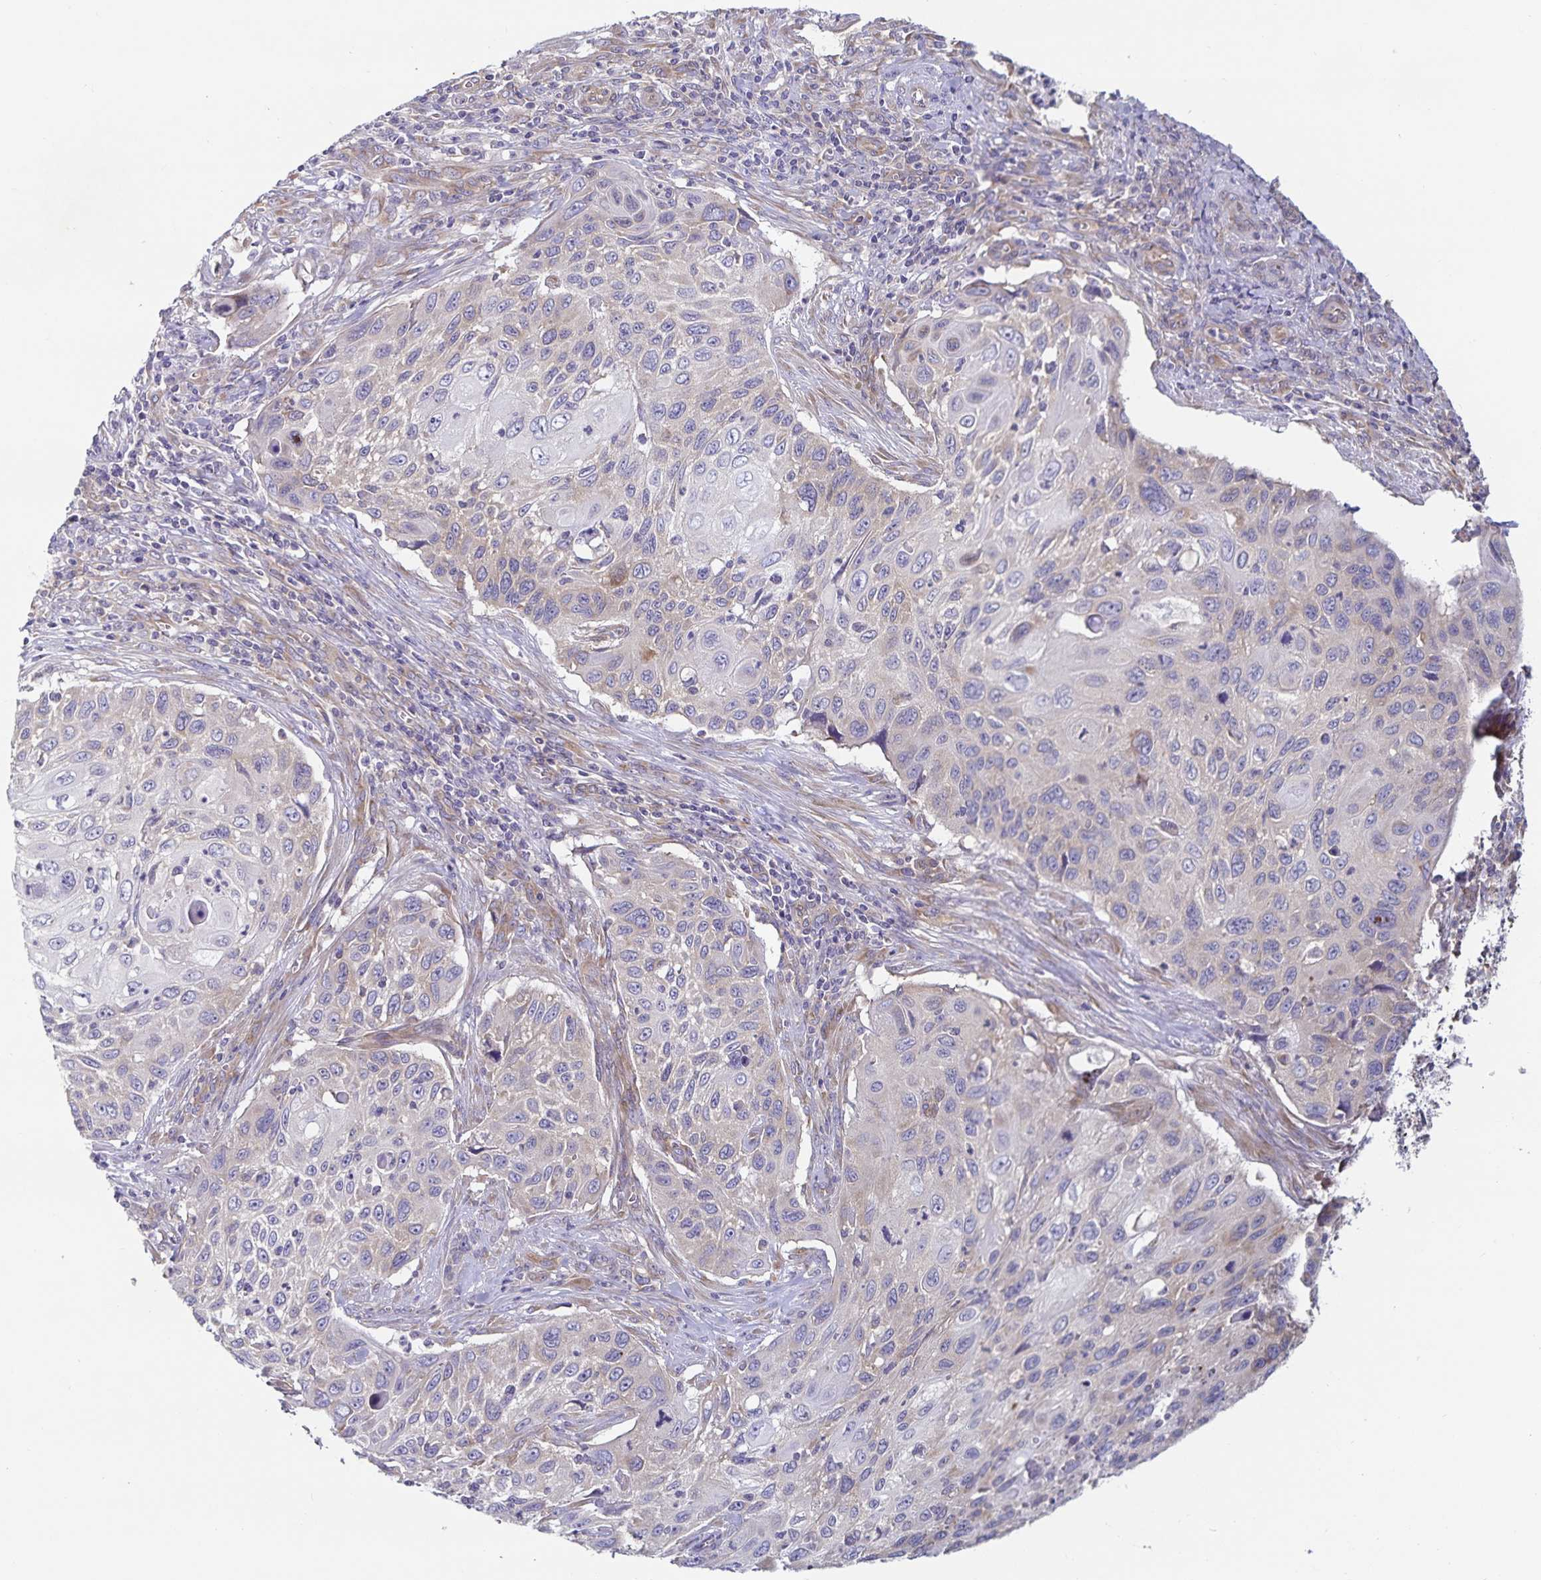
{"staining": {"intensity": "weak", "quantity": "25%-75%", "location": "cytoplasmic/membranous"}, "tissue": "cervical cancer", "cell_type": "Tumor cells", "image_type": "cancer", "snomed": [{"axis": "morphology", "description": "Squamous cell carcinoma, NOS"}, {"axis": "topography", "description": "Cervix"}], "caption": "A micrograph of human cervical cancer stained for a protein exhibits weak cytoplasmic/membranous brown staining in tumor cells.", "gene": "FAM120A", "patient": {"sex": "female", "age": 70}}